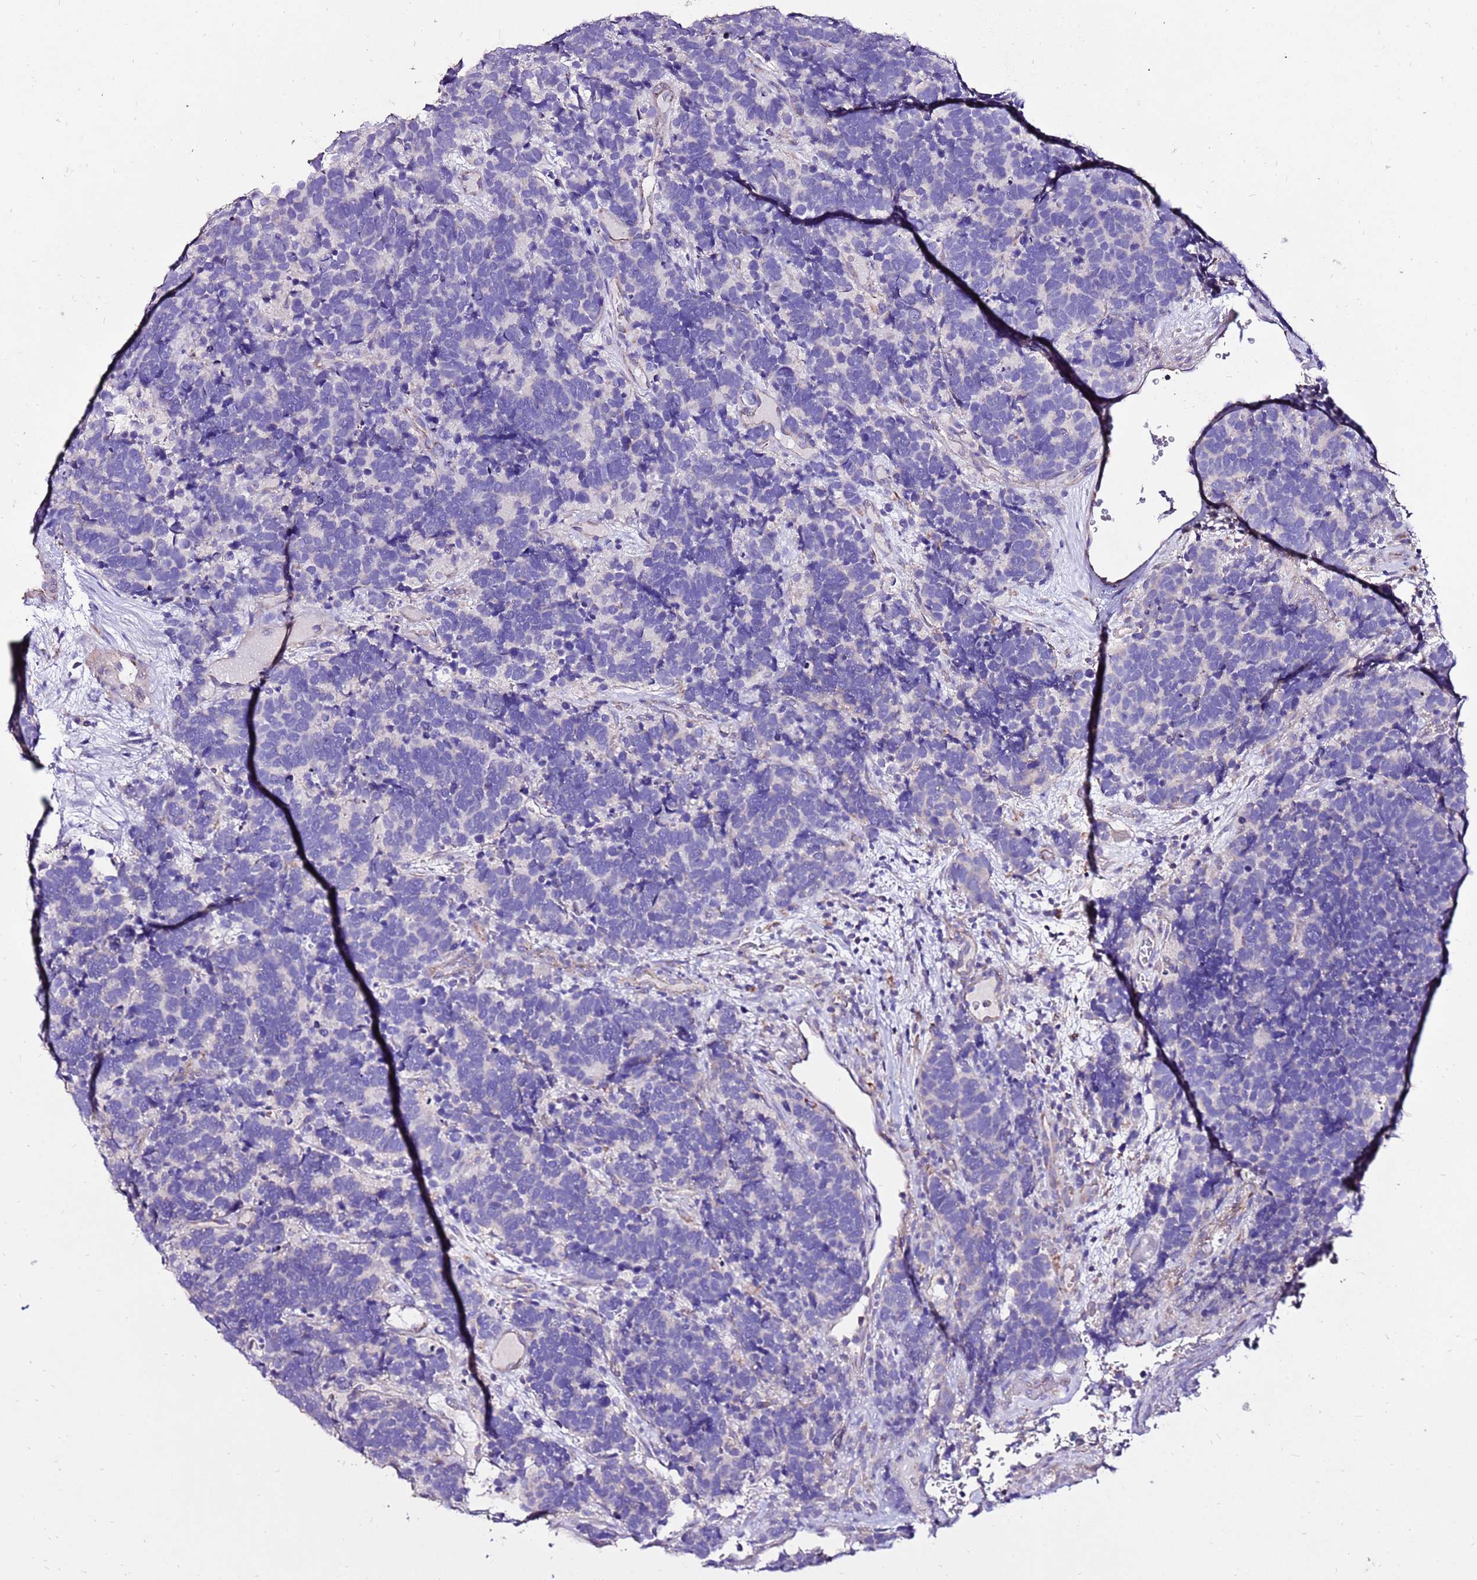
{"staining": {"intensity": "negative", "quantity": "none", "location": "none"}, "tissue": "carcinoid", "cell_type": "Tumor cells", "image_type": "cancer", "snomed": [{"axis": "morphology", "description": "Carcinoma, NOS"}, {"axis": "morphology", "description": "Carcinoid, malignant, NOS"}, {"axis": "topography", "description": "Urinary bladder"}], "caption": "High power microscopy histopathology image of an immunohistochemistry image of carcinoid, revealing no significant positivity in tumor cells.", "gene": "TMEM106C", "patient": {"sex": "male", "age": 57}}